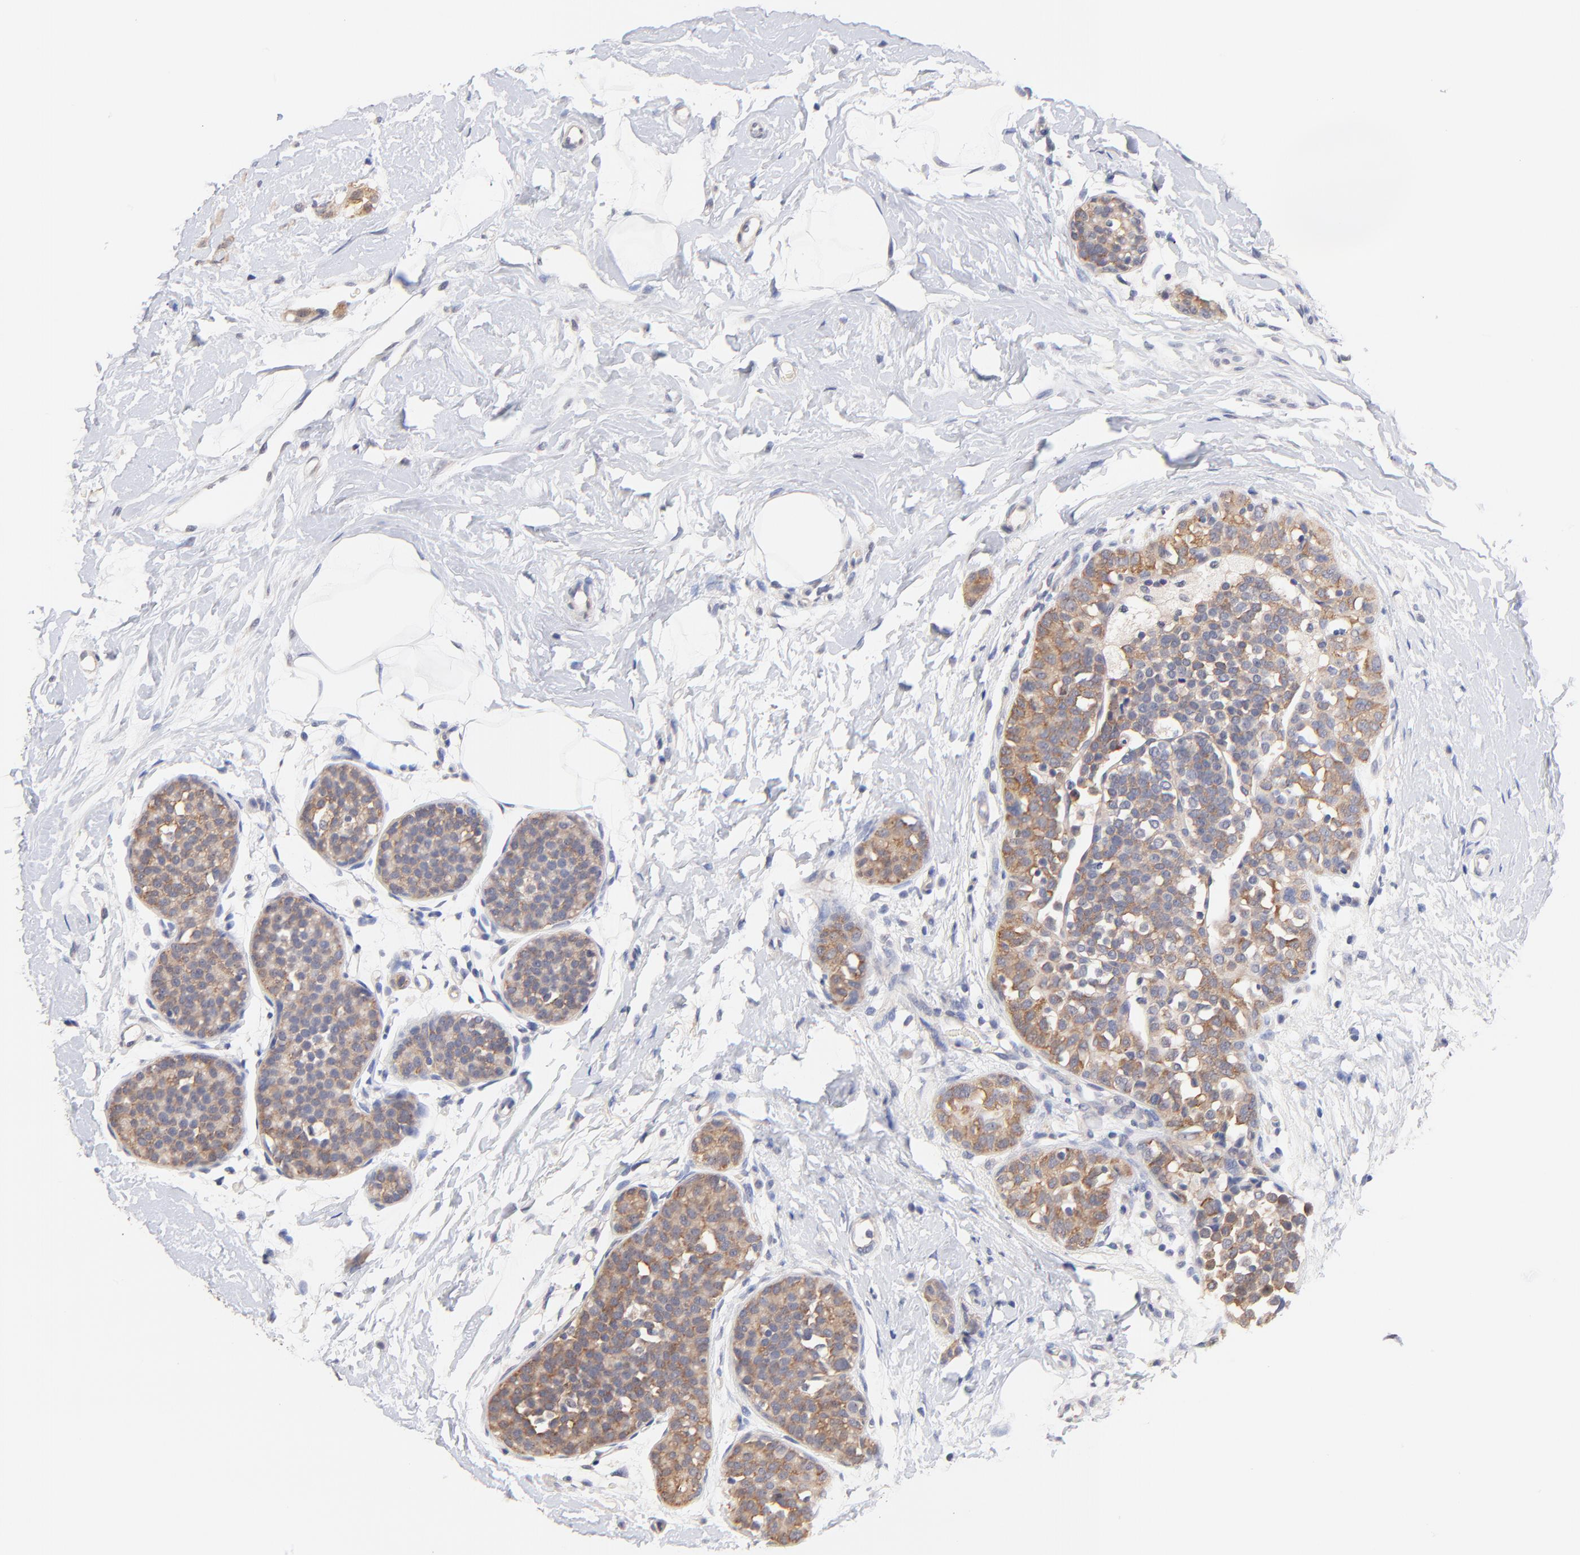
{"staining": {"intensity": "moderate", "quantity": ">75%", "location": "cytoplasmic/membranous"}, "tissue": "breast cancer", "cell_type": "Tumor cells", "image_type": "cancer", "snomed": [{"axis": "morphology", "description": "Lobular carcinoma, in situ"}, {"axis": "morphology", "description": "Lobular carcinoma"}, {"axis": "topography", "description": "Breast"}], "caption": "Protein expression analysis of lobular carcinoma (breast) exhibits moderate cytoplasmic/membranous expression in about >75% of tumor cells. The protein is stained brown, and the nuclei are stained in blue (DAB (3,3'-diaminobenzidine) IHC with brightfield microscopy, high magnification).", "gene": "RIBC2", "patient": {"sex": "female", "age": 41}}